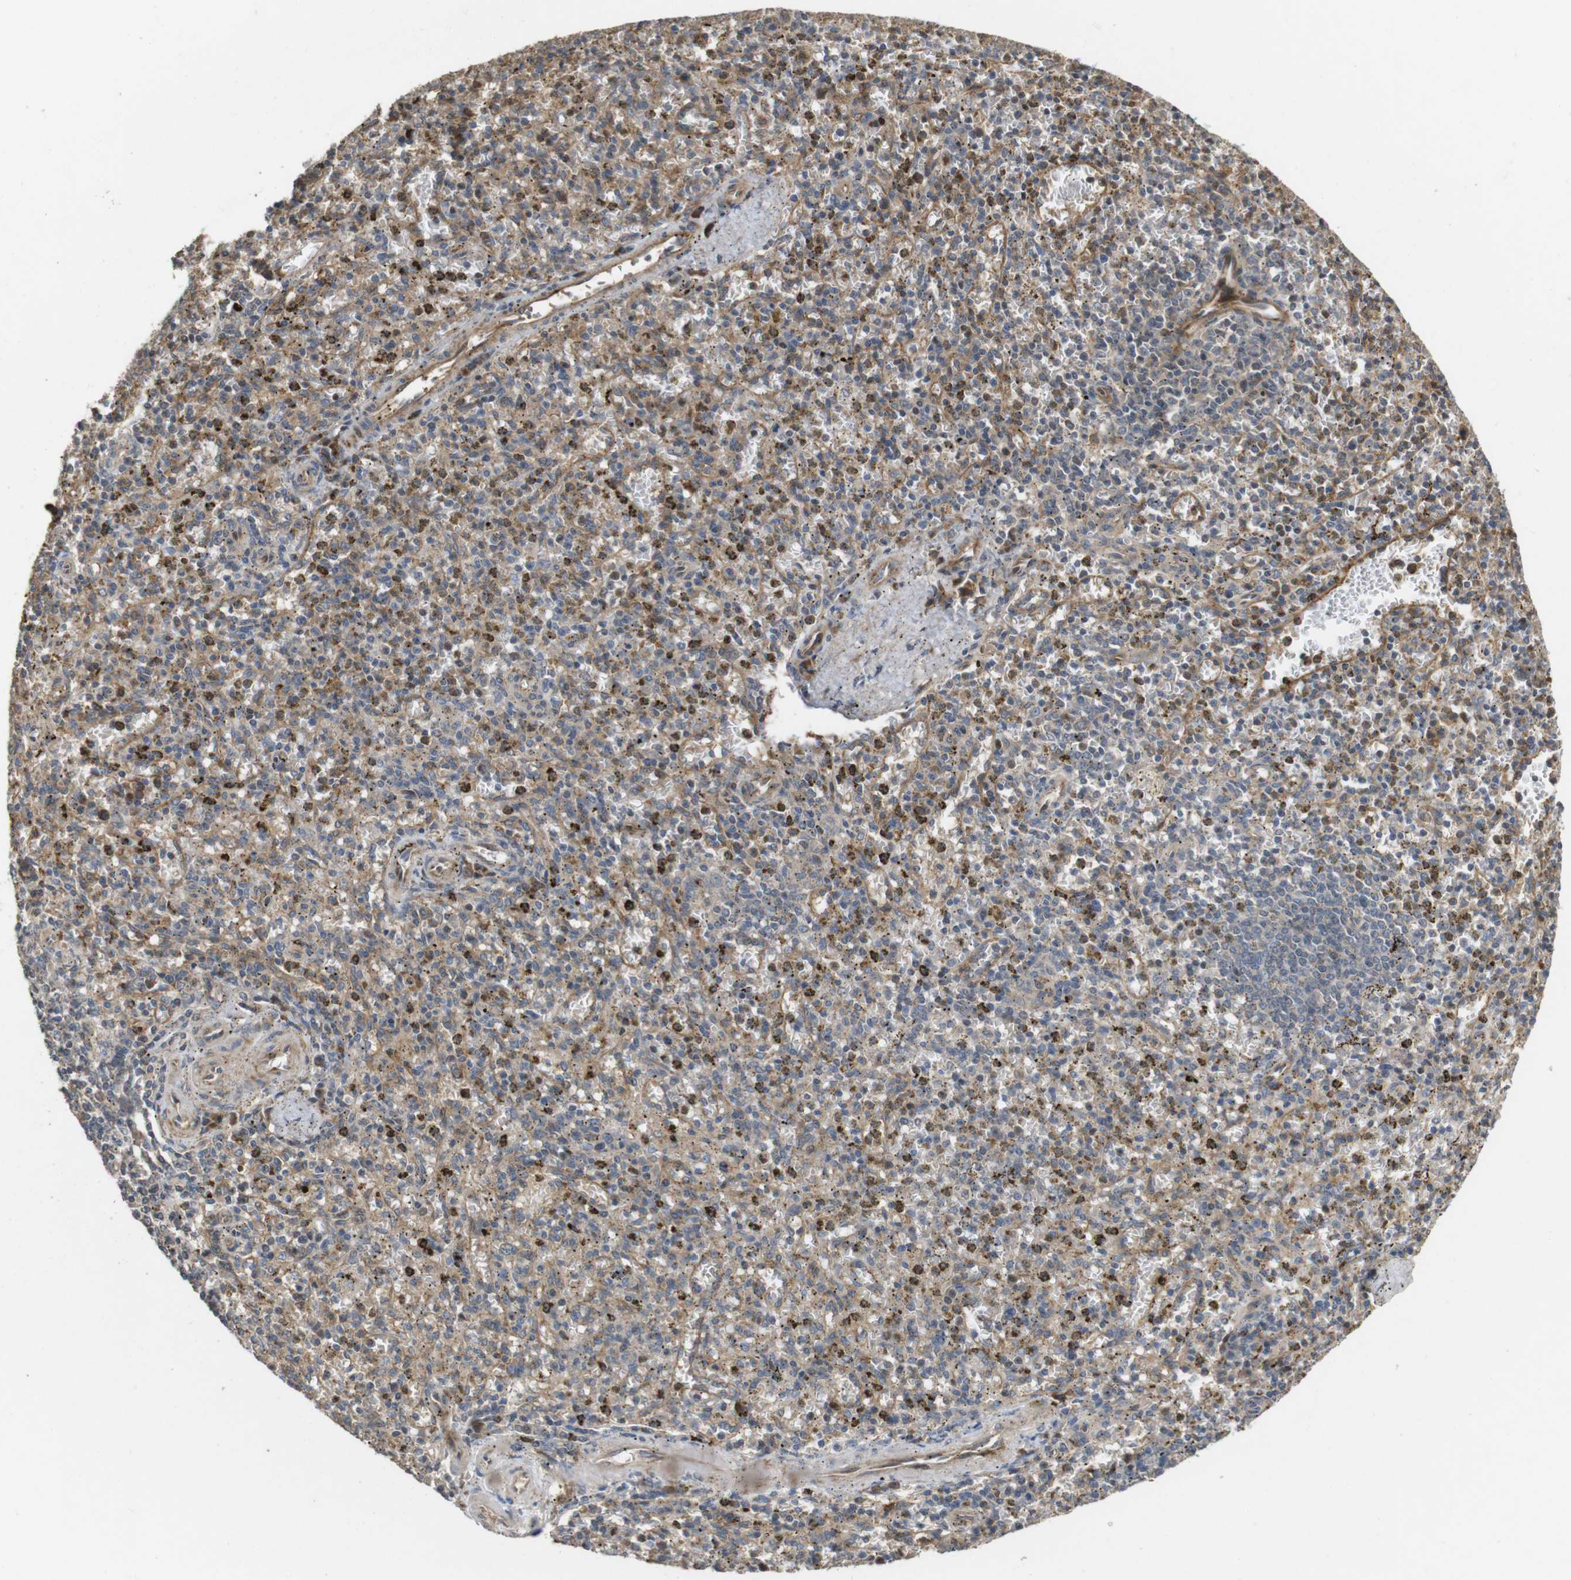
{"staining": {"intensity": "moderate", "quantity": "25%-75%", "location": "cytoplasmic/membranous"}, "tissue": "spleen", "cell_type": "Cells in red pulp", "image_type": "normal", "snomed": [{"axis": "morphology", "description": "Normal tissue, NOS"}, {"axis": "topography", "description": "Spleen"}], "caption": "Protein analysis of unremarkable spleen displays moderate cytoplasmic/membranous positivity in about 25%-75% of cells in red pulp. (DAB IHC, brown staining for protein, blue staining for nuclei).", "gene": "PCDHB10", "patient": {"sex": "male", "age": 72}}